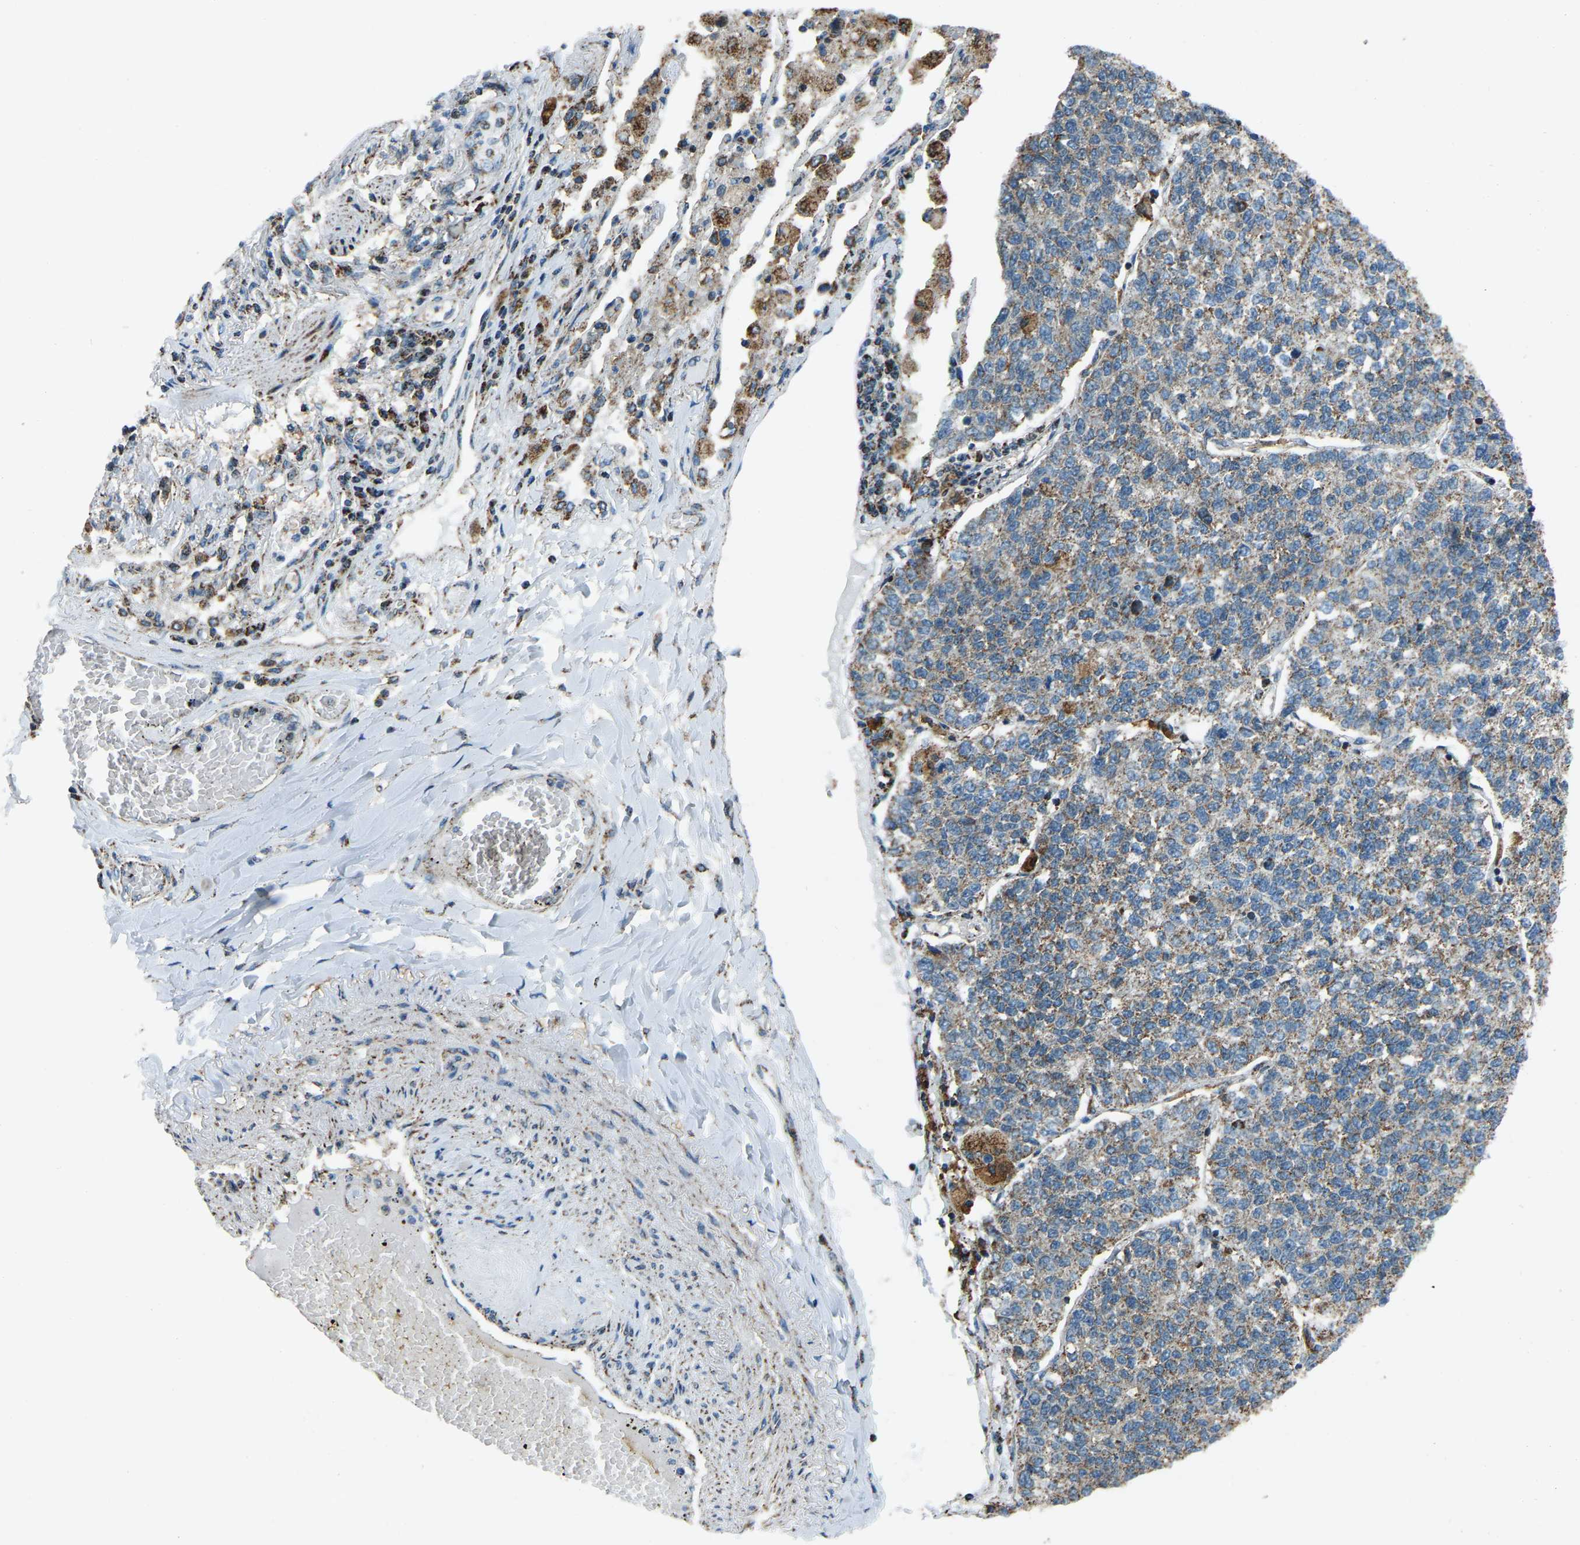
{"staining": {"intensity": "weak", "quantity": ">75%", "location": "cytoplasmic/membranous"}, "tissue": "lung cancer", "cell_type": "Tumor cells", "image_type": "cancer", "snomed": [{"axis": "morphology", "description": "Adenocarcinoma, NOS"}, {"axis": "topography", "description": "Lung"}], "caption": "Protein positivity by immunohistochemistry exhibits weak cytoplasmic/membranous positivity in about >75% of tumor cells in lung adenocarcinoma.", "gene": "RBM33", "patient": {"sex": "male", "age": 49}}